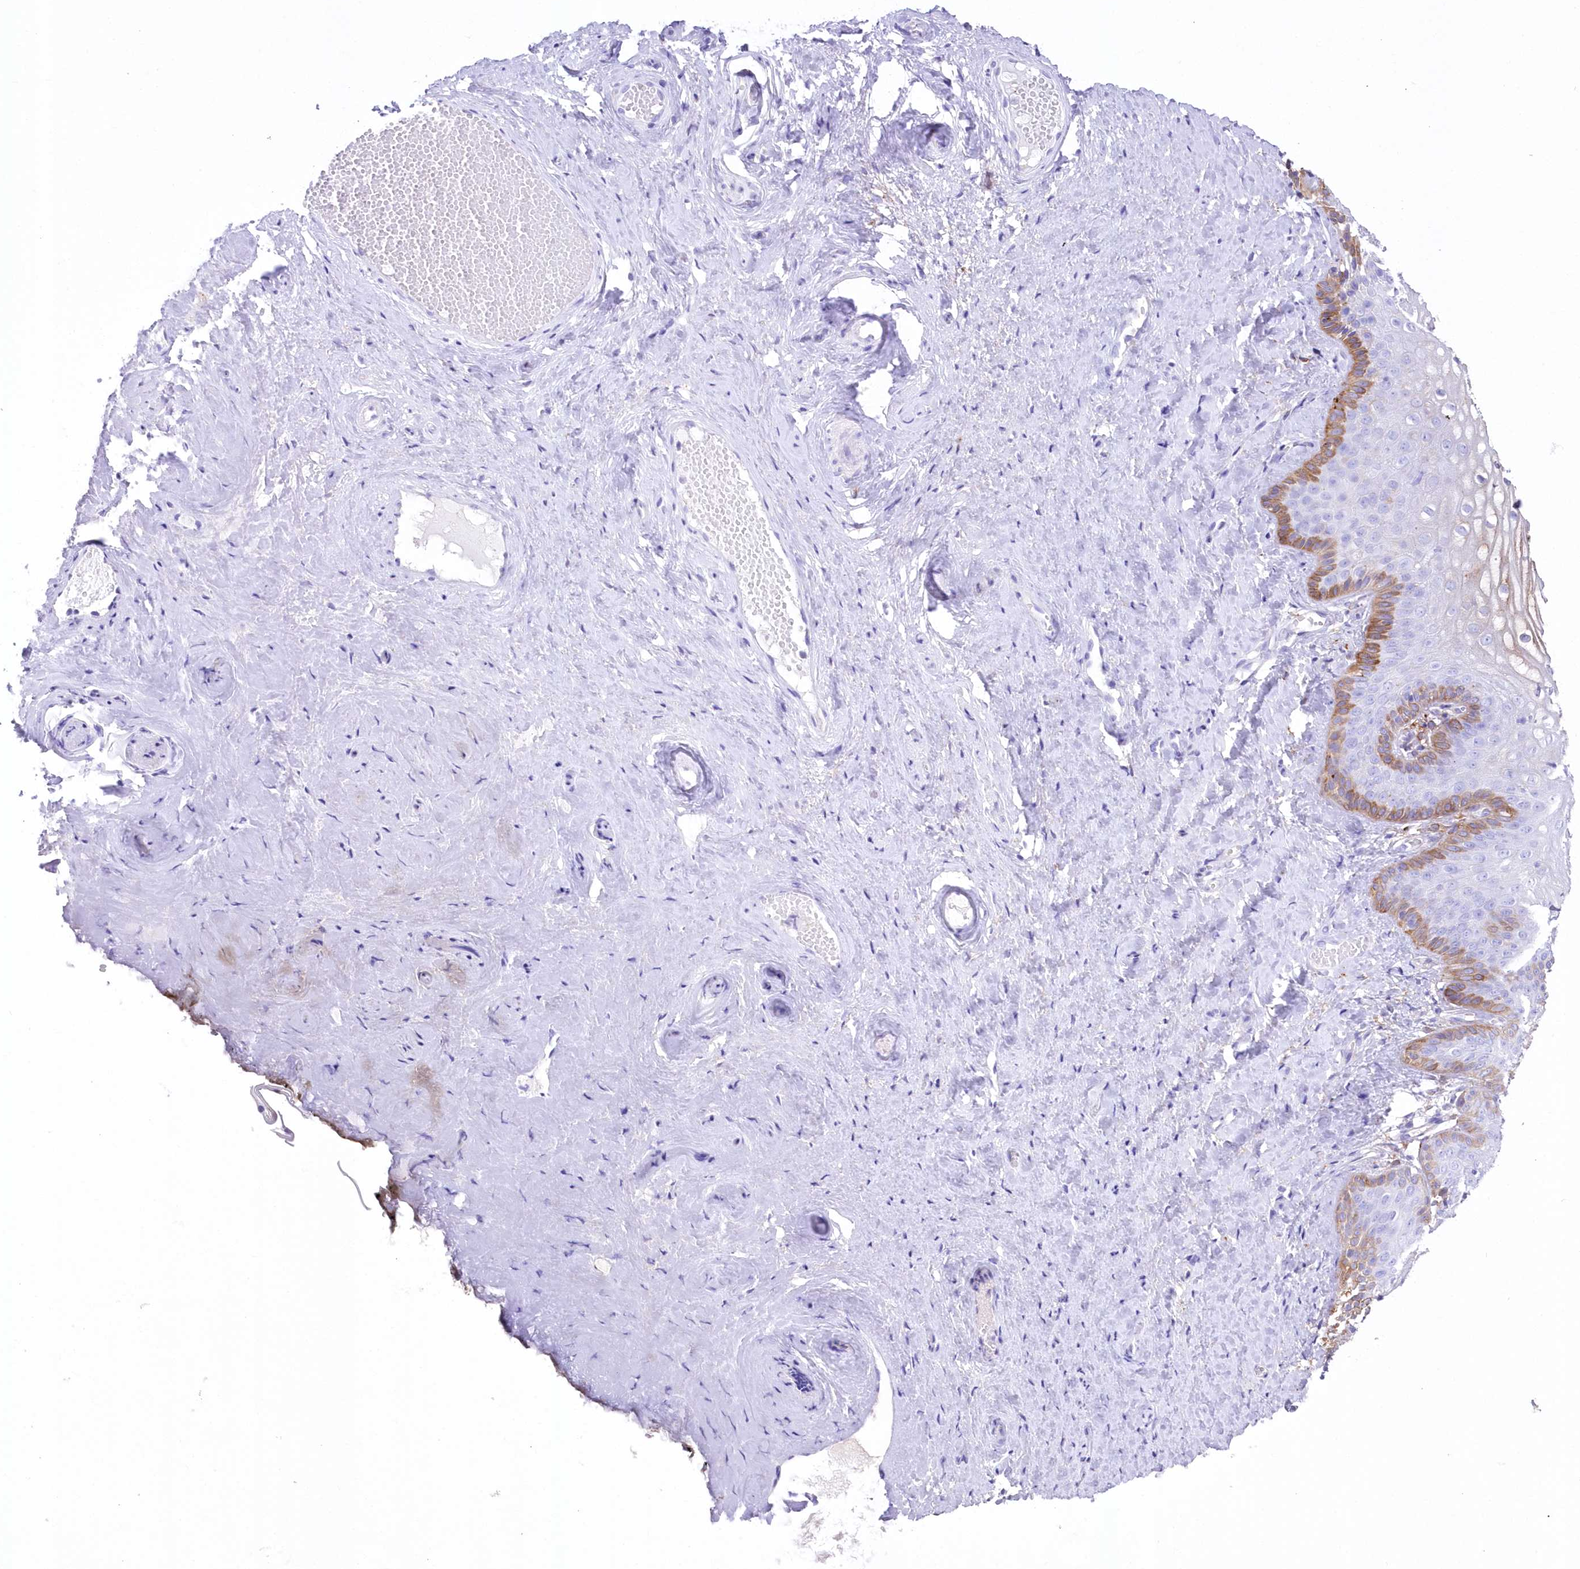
{"staining": {"intensity": "moderate", "quantity": "25%-75%", "location": "cytoplasmic/membranous"}, "tissue": "vagina", "cell_type": "Squamous epithelial cells", "image_type": "normal", "snomed": [{"axis": "morphology", "description": "Normal tissue, NOS"}, {"axis": "topography", "description": "Vagina"}, {"axis": "topography", "description": "Cervix"}], "caption": "Benign vagina displays moderate cytoplasmic/membranous positivity in approximately 25%-75% of squamous epithelial cells, visualized by immunohistochemistry.", "gene": "DNAJC19", "patient": {"sex": "female", "age": 40}}